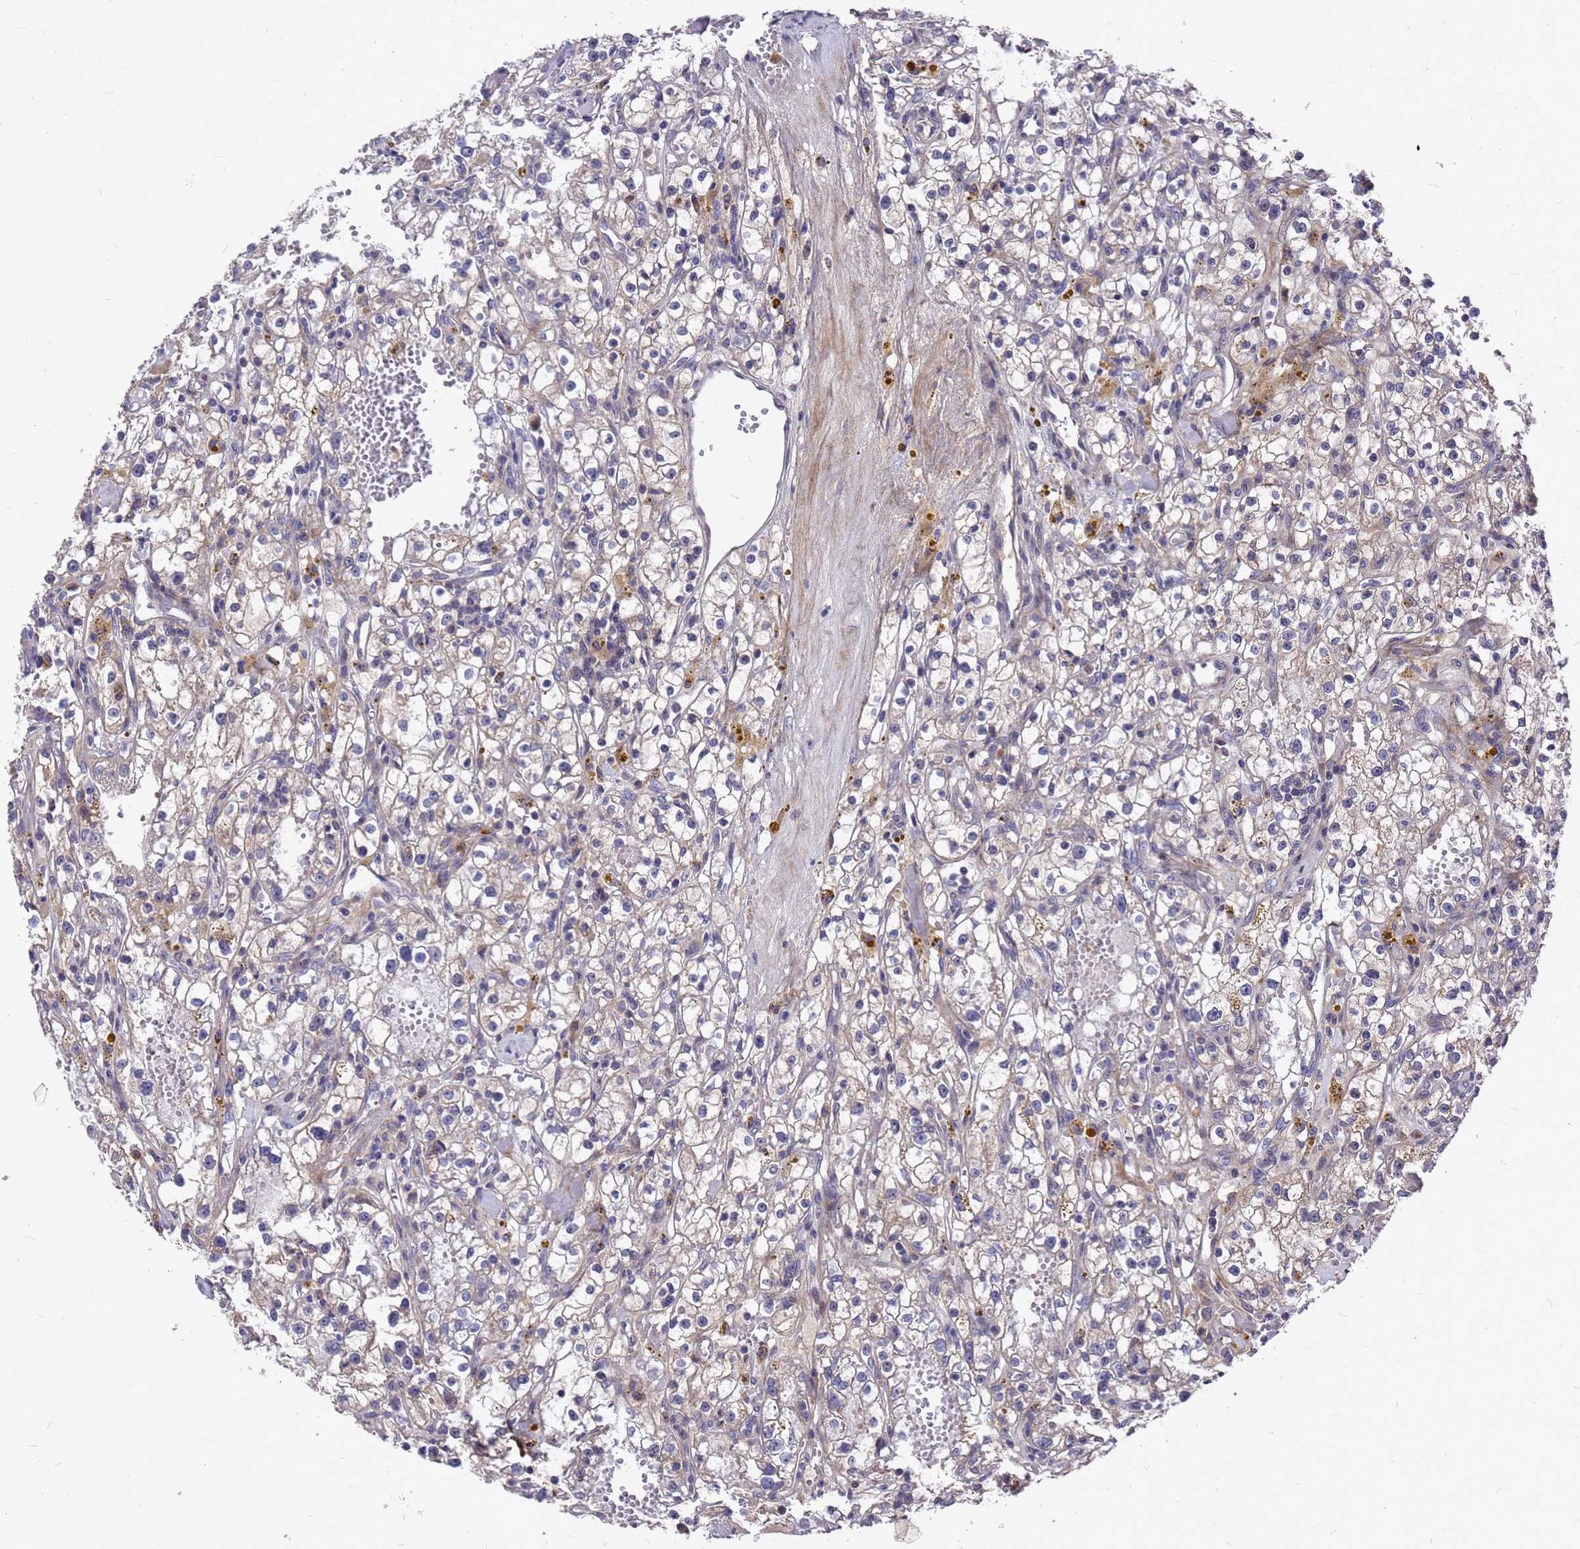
{"staining": {"intensity": "weak", "quantity": "<25%", "location": "cytoplasmic/membranous"}, "tissue": "renal cancer", "cell_type": "Tumor cells", "image_type": "cancer", "snomed": [{"axis": "morphology", "description": "Adenocarcinoma, NOS"}, {"axis": "topography", "description": "Kidney"}], "caption": "Immunohistochemistry histopathology image of neoplastic tissue: human adenocarcinoma (renal) stained with DAB (3,3'-diaminobenzidine) demonstrates no significant protein staining in tumor cells.", "gene": "ZNF717", "patient": {"sex": "male", "age": 56}}